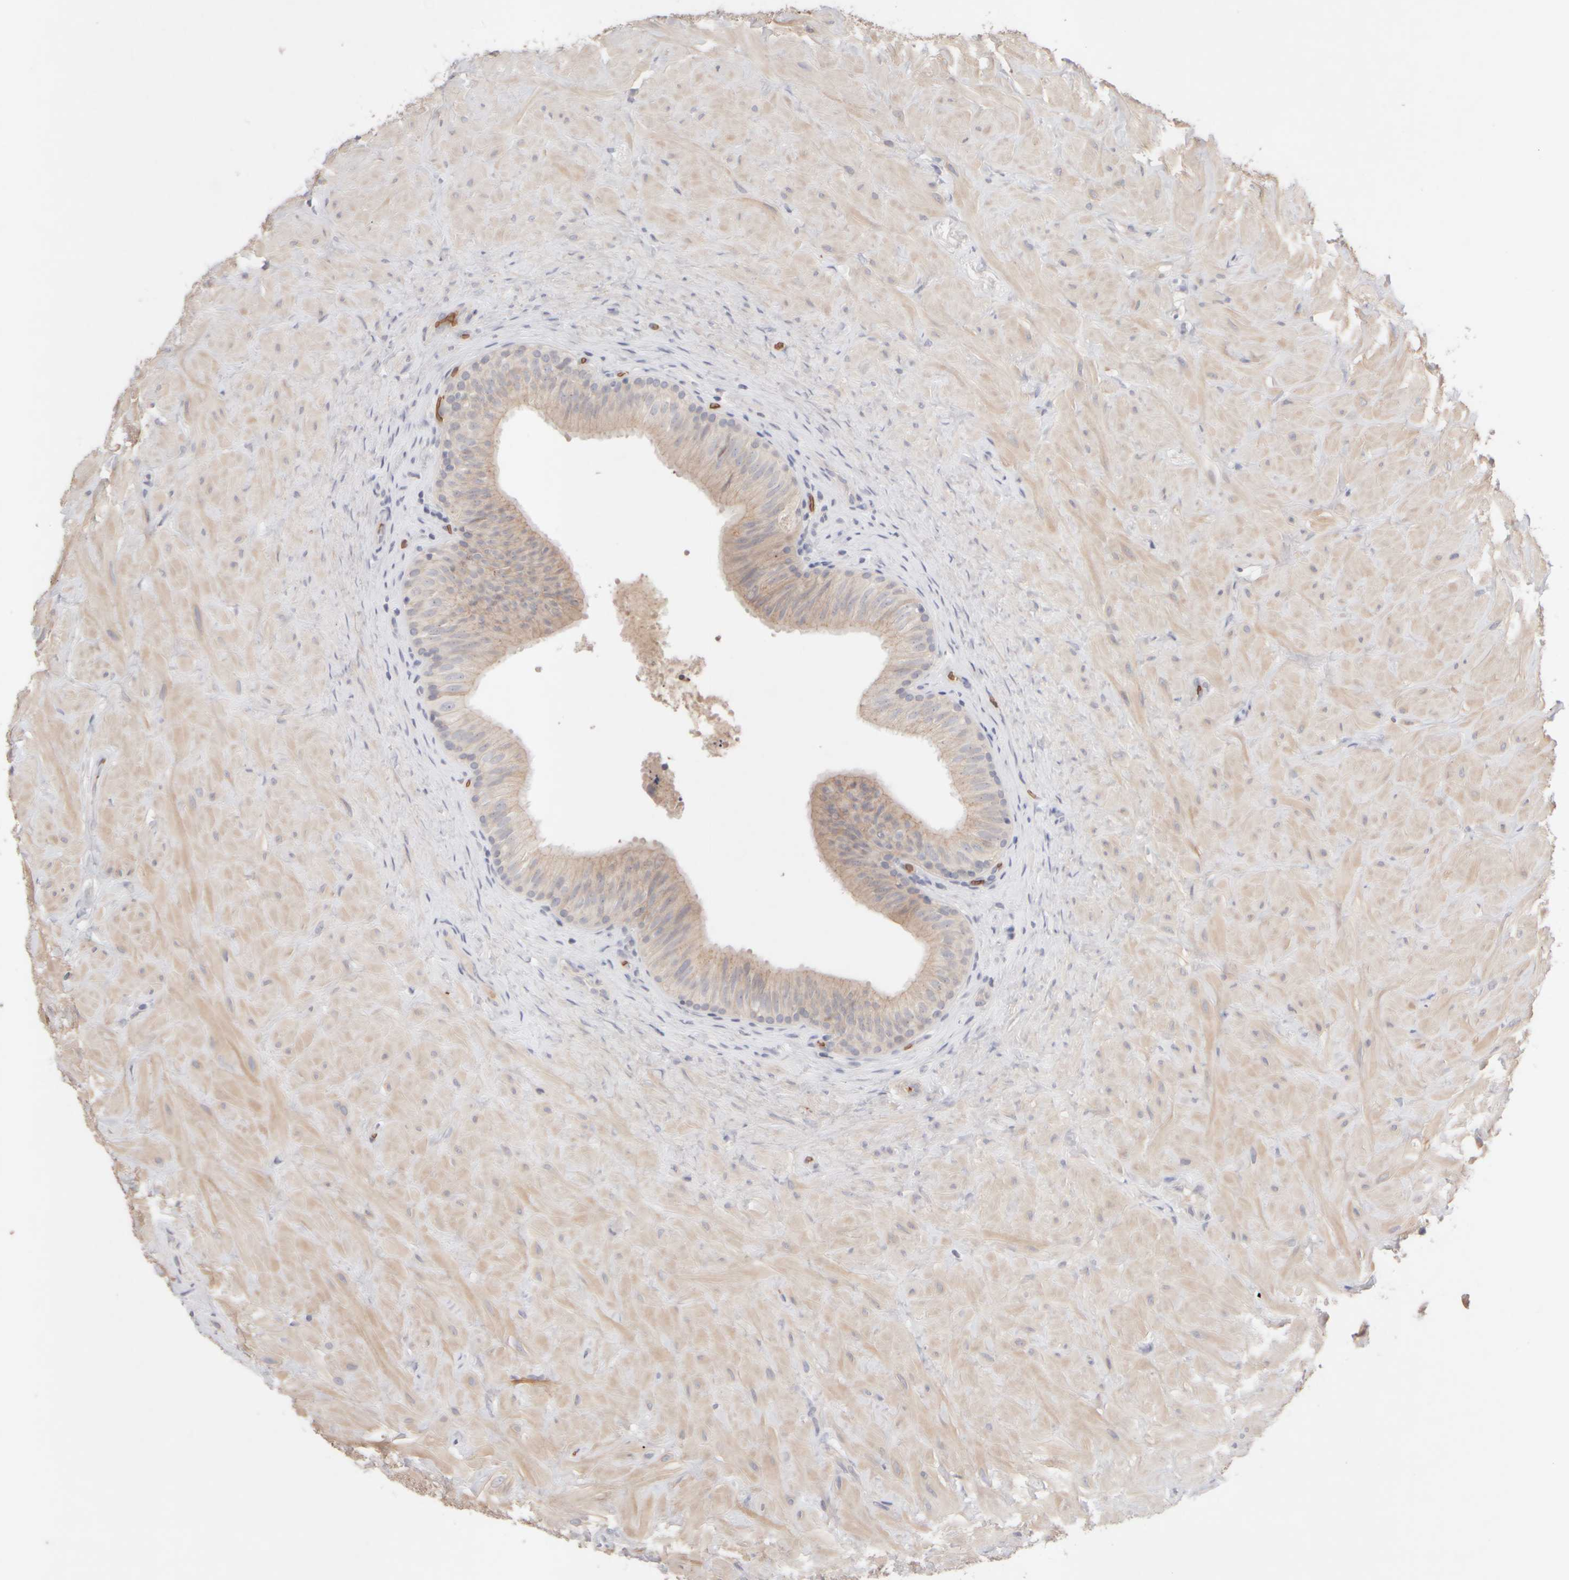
{"staining": {"intensity": "weak", "quantity": "25%-75%", "location": "cytoplasmic/membranous"}, "tissue": "epididymis", "cell_type": "Glandular cells", "image_type": "normal", "snomed": [{"axis": "morphology", "description": "Normal tissue, NOS"}, {"axis": "topography", "description": "Soft tissue"}, {"axis": "topography", "description": "Epididymis"}], "caption": "This is an image of immunohistochemistry staining of benign epididymis, which shows weak expression in the cytoplasmic/membranous of glandular cells.", "gene": "MST1", "patient": {"sex": "male", "age": 26}}